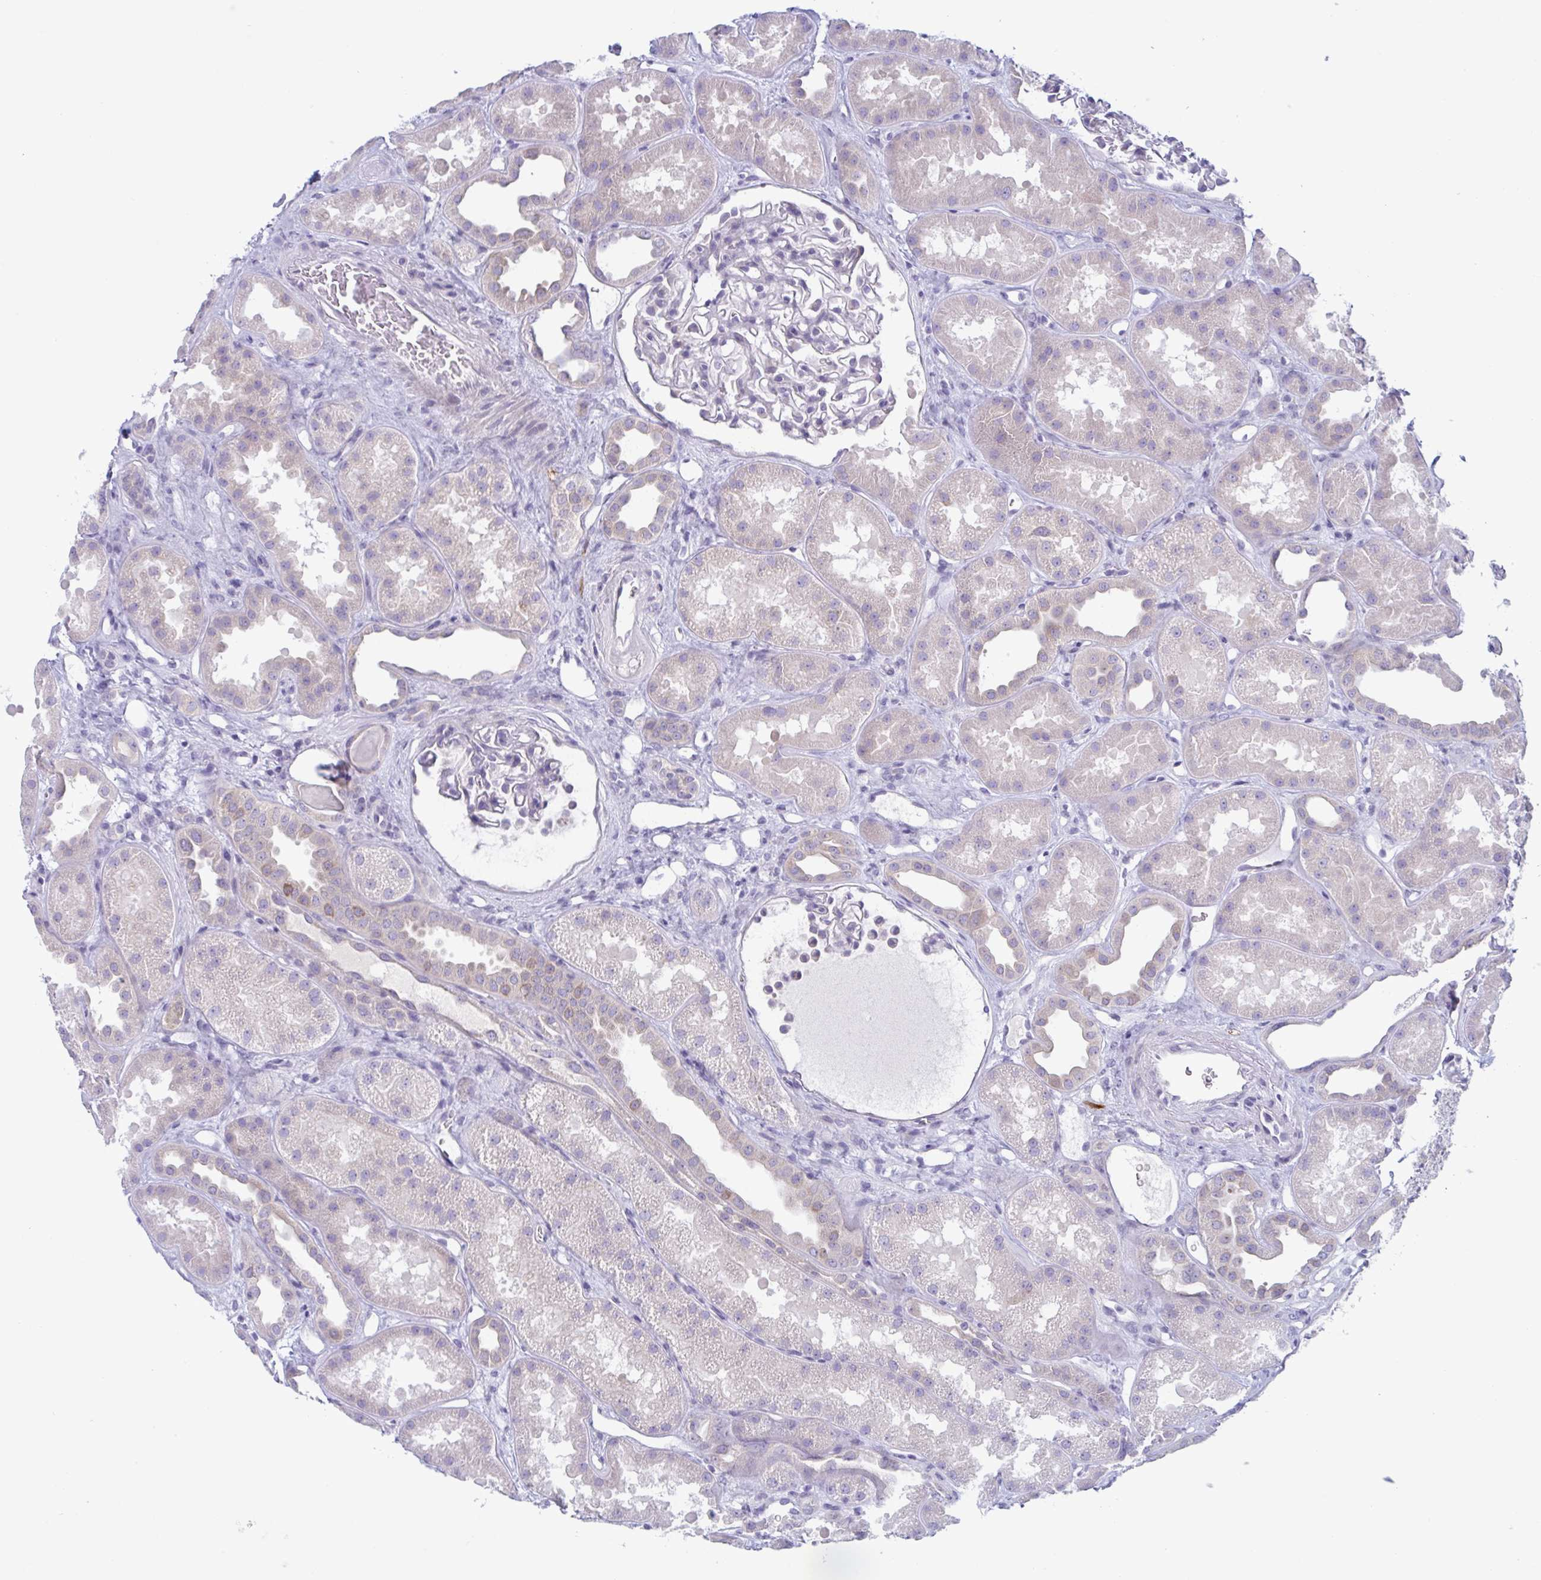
{"staining": {"intensity": "negative", "quantity": "none", "location": "none"}, "tissue": "kidney", "cell_type": "Cells in glomeruli", "image_type": "normal", "snomed": [{"axis": "morphology", "description": "Normal tissue, NOS"}, {"axis": "topography", "description": "Kidney"}], "caption": "Cells in glomeruli are negative for brown protein staining in benign kidney.", "gene": "NAA30", "patient": {"sex": "male", "age": 61}}